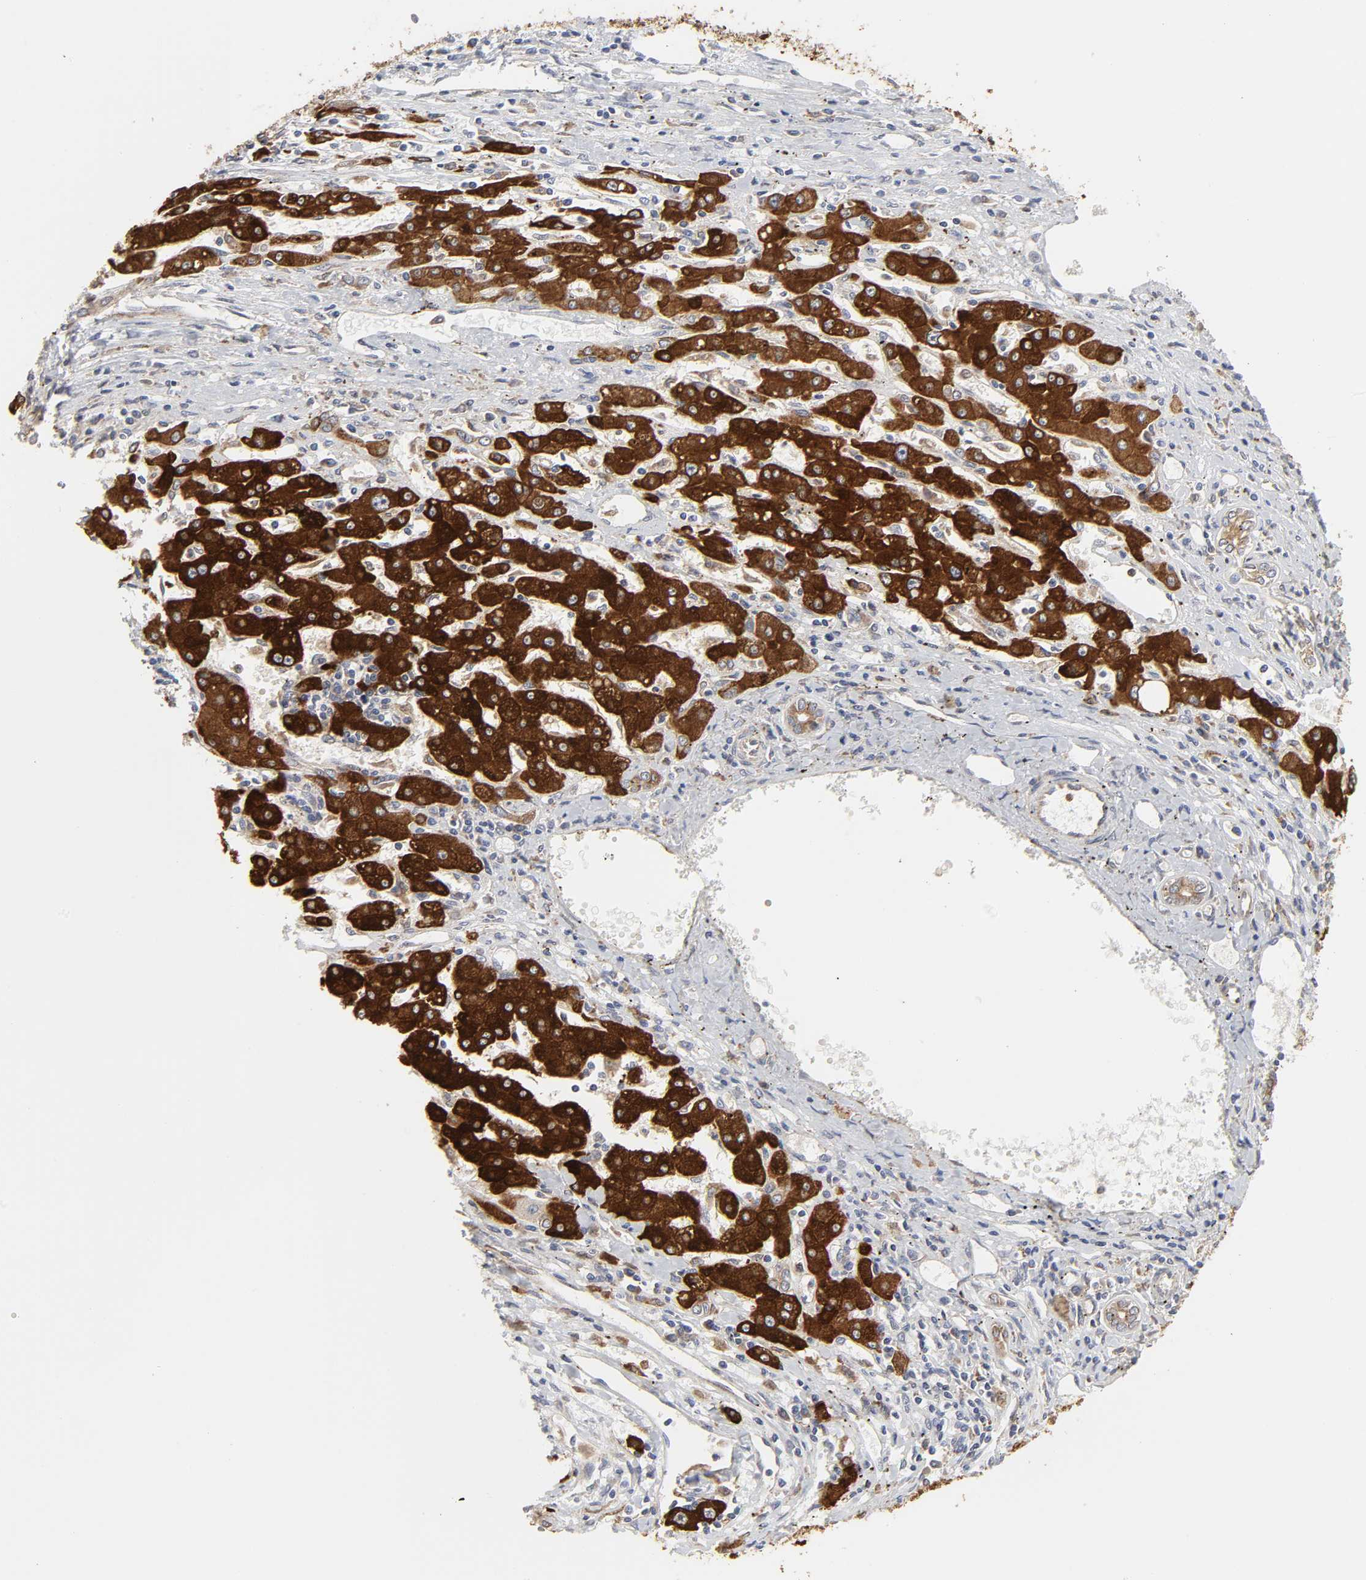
{"staining": {"intensity": "strong", "quantity": ">75%", "location": "cytoplasmic/membranous"}, "tissue": "liver cancer", "cell_type": "Tumor cells", "image_type": "cancer", "snomed": [{"axis": "morphology", "description": "Carcinoma, Hepatocellular, NOS"}, {"axis": "topography", "description": "Liver"}], "caption": "Tumor cells demonstrate high levels of strong cytoplasmic/membranous staining in about >75% of cells in human hepatocellular carcinoma (liver).", "gene": "POR", "patient": {"sex": "male", "age": 72}}